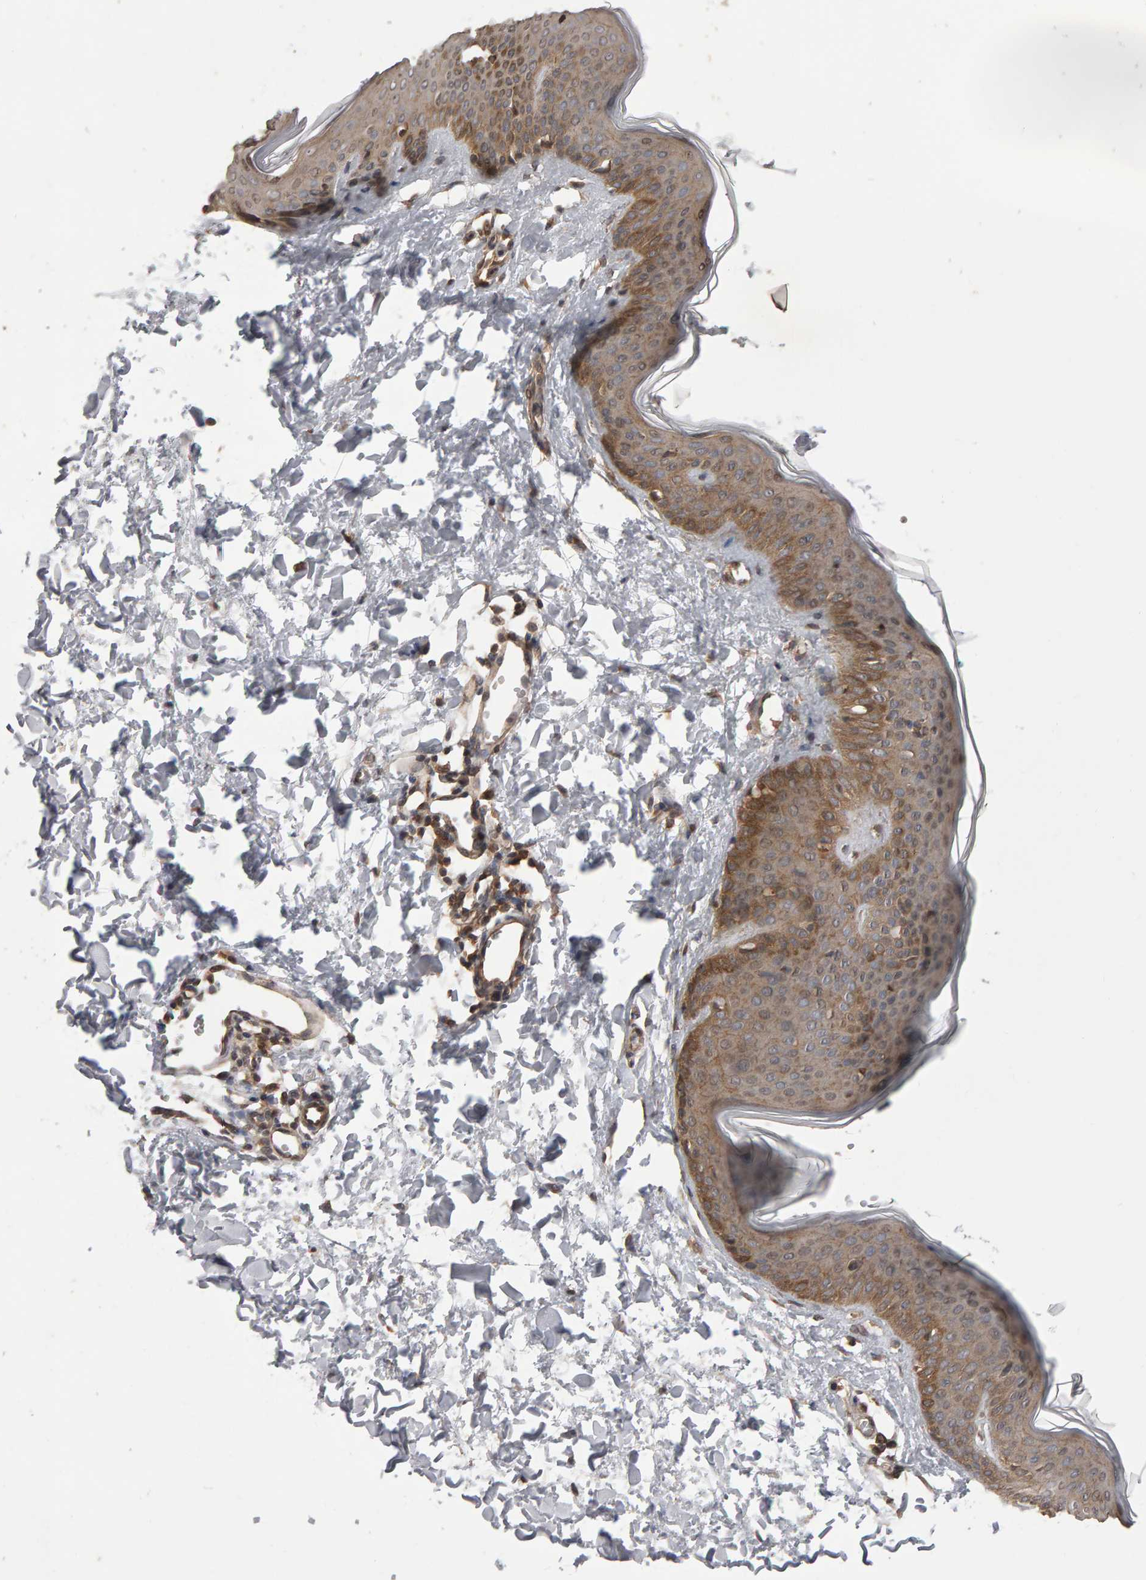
{"staining": {"intensity": "moderate", "quantity": "25%-75%", "location": "cytoplasmic/membranous"}, "tissue": "skin", "cell_type": "Fibroblasts", "image_type": "normal", "snomed": [{"axis": "morphology", "description": "Normal tissue, NOS"}, {"axis": "topography", "description": "Skin"}], "caption": "This micrograph demonstrates immunohistochemistry staining of benign skin, with medium moderate cytoplasmic/membranous expression in about 25%-75% of fibroblasts.", "gene": "SCRIB", "patient": {"sex": "female", "age": 17}}